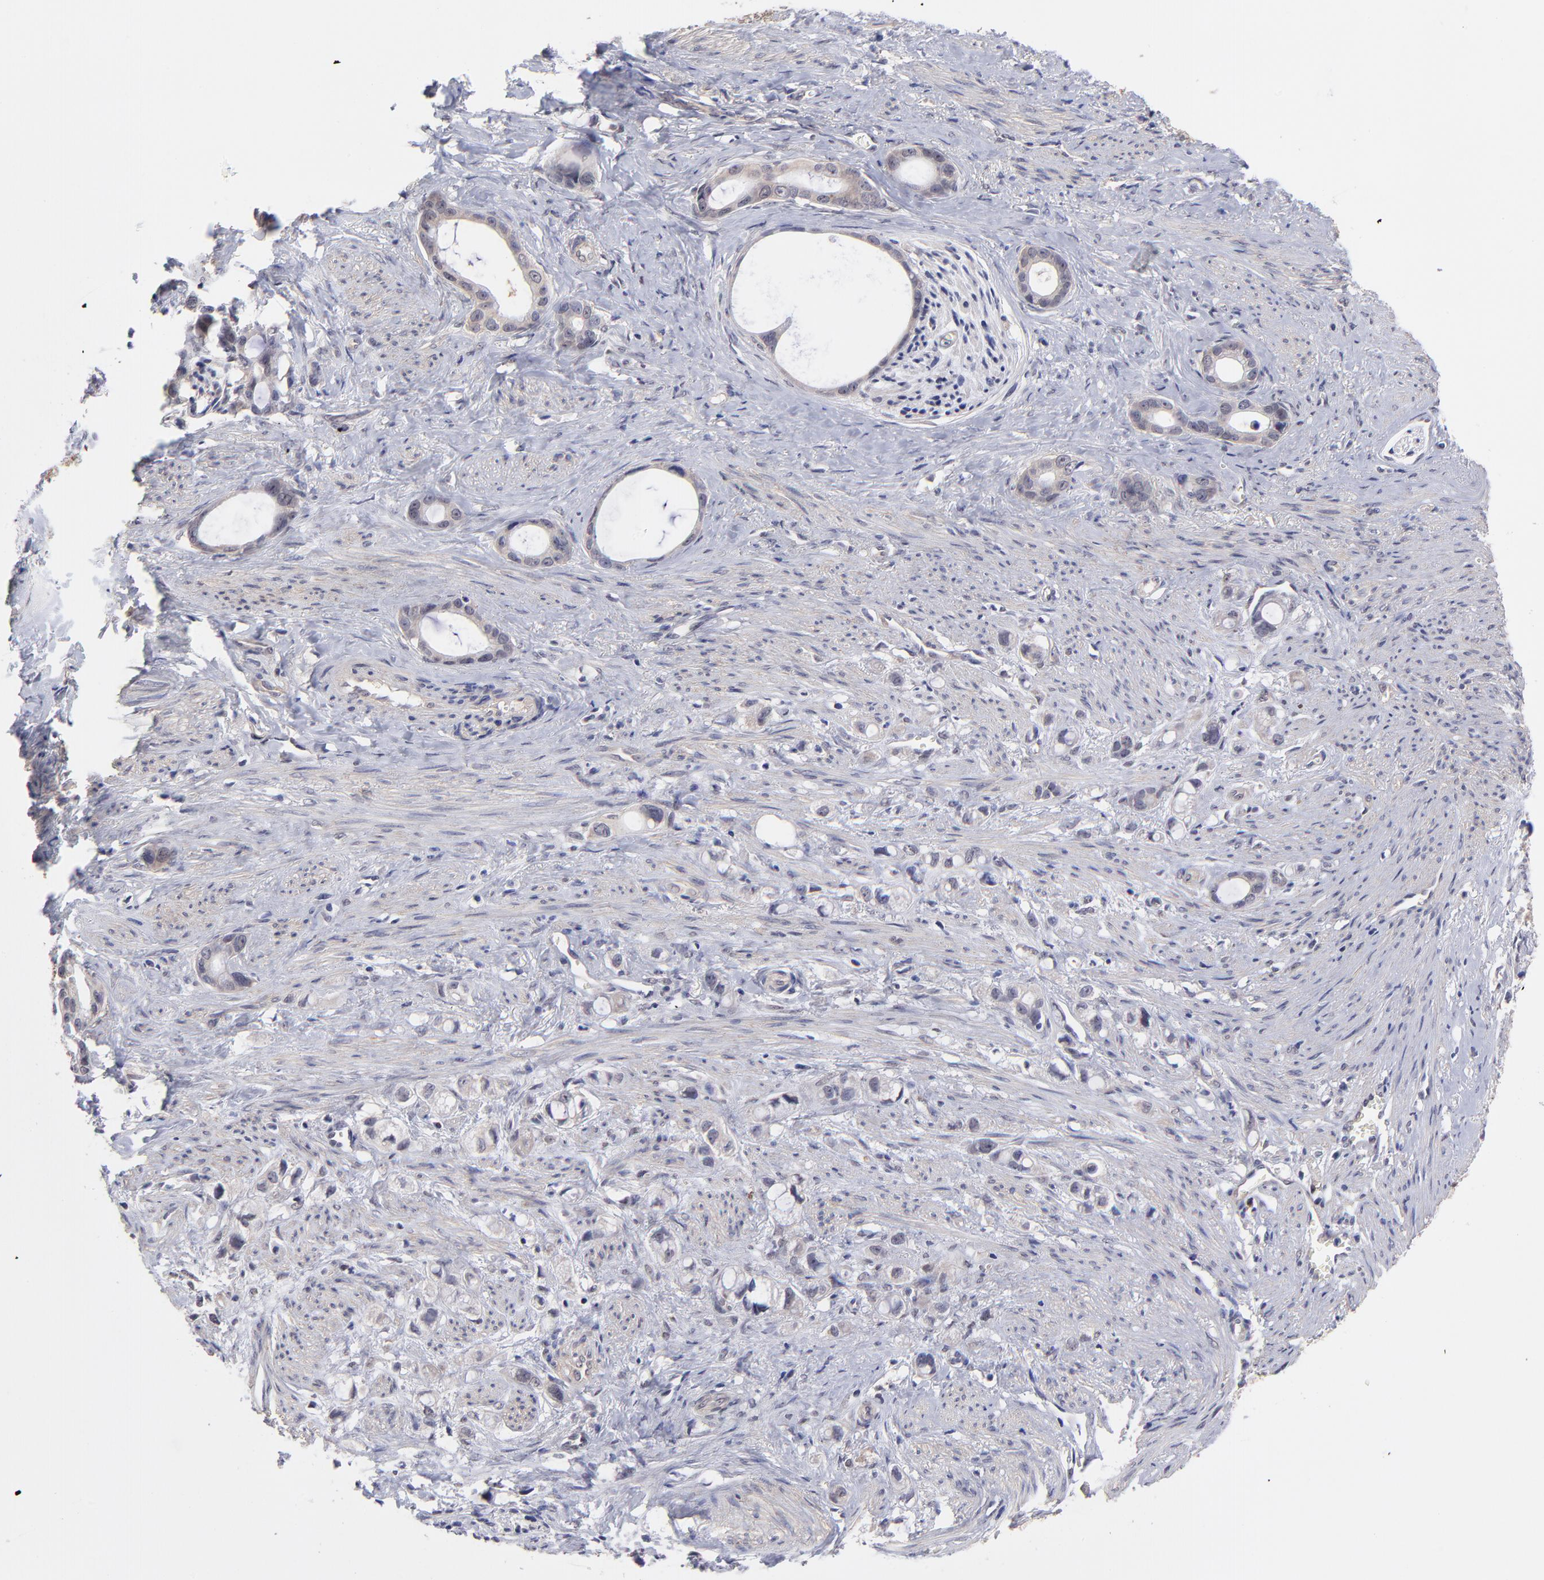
{"staining": {"intensity": "weak", "quantity": ">75%", "location": "cytoplasmic/membranous"}, "tissue": "stomach cancer", "cell_type": "Tumor cells", "image_type": "cancer", "snomed": [{"axis": "morphology", "description": "Adenocarcinoma, NOS"}, {"axis": "topography", "description": "Stomach"}], "caption": "The image displays immunohistochemical staining of stomach cancer (adenocarcinoma). There is weak cytoplasmic/membranous staining is identified in about >75% of tumor cells. The staining was performed using DAB (3,3'-diaminobenzidine), with brown indicating positive protein expression. Nuclei are stained blue with hematoxylin.", "gene": "UBE2E3", "patient": {"sex": "female", "age": 75}}